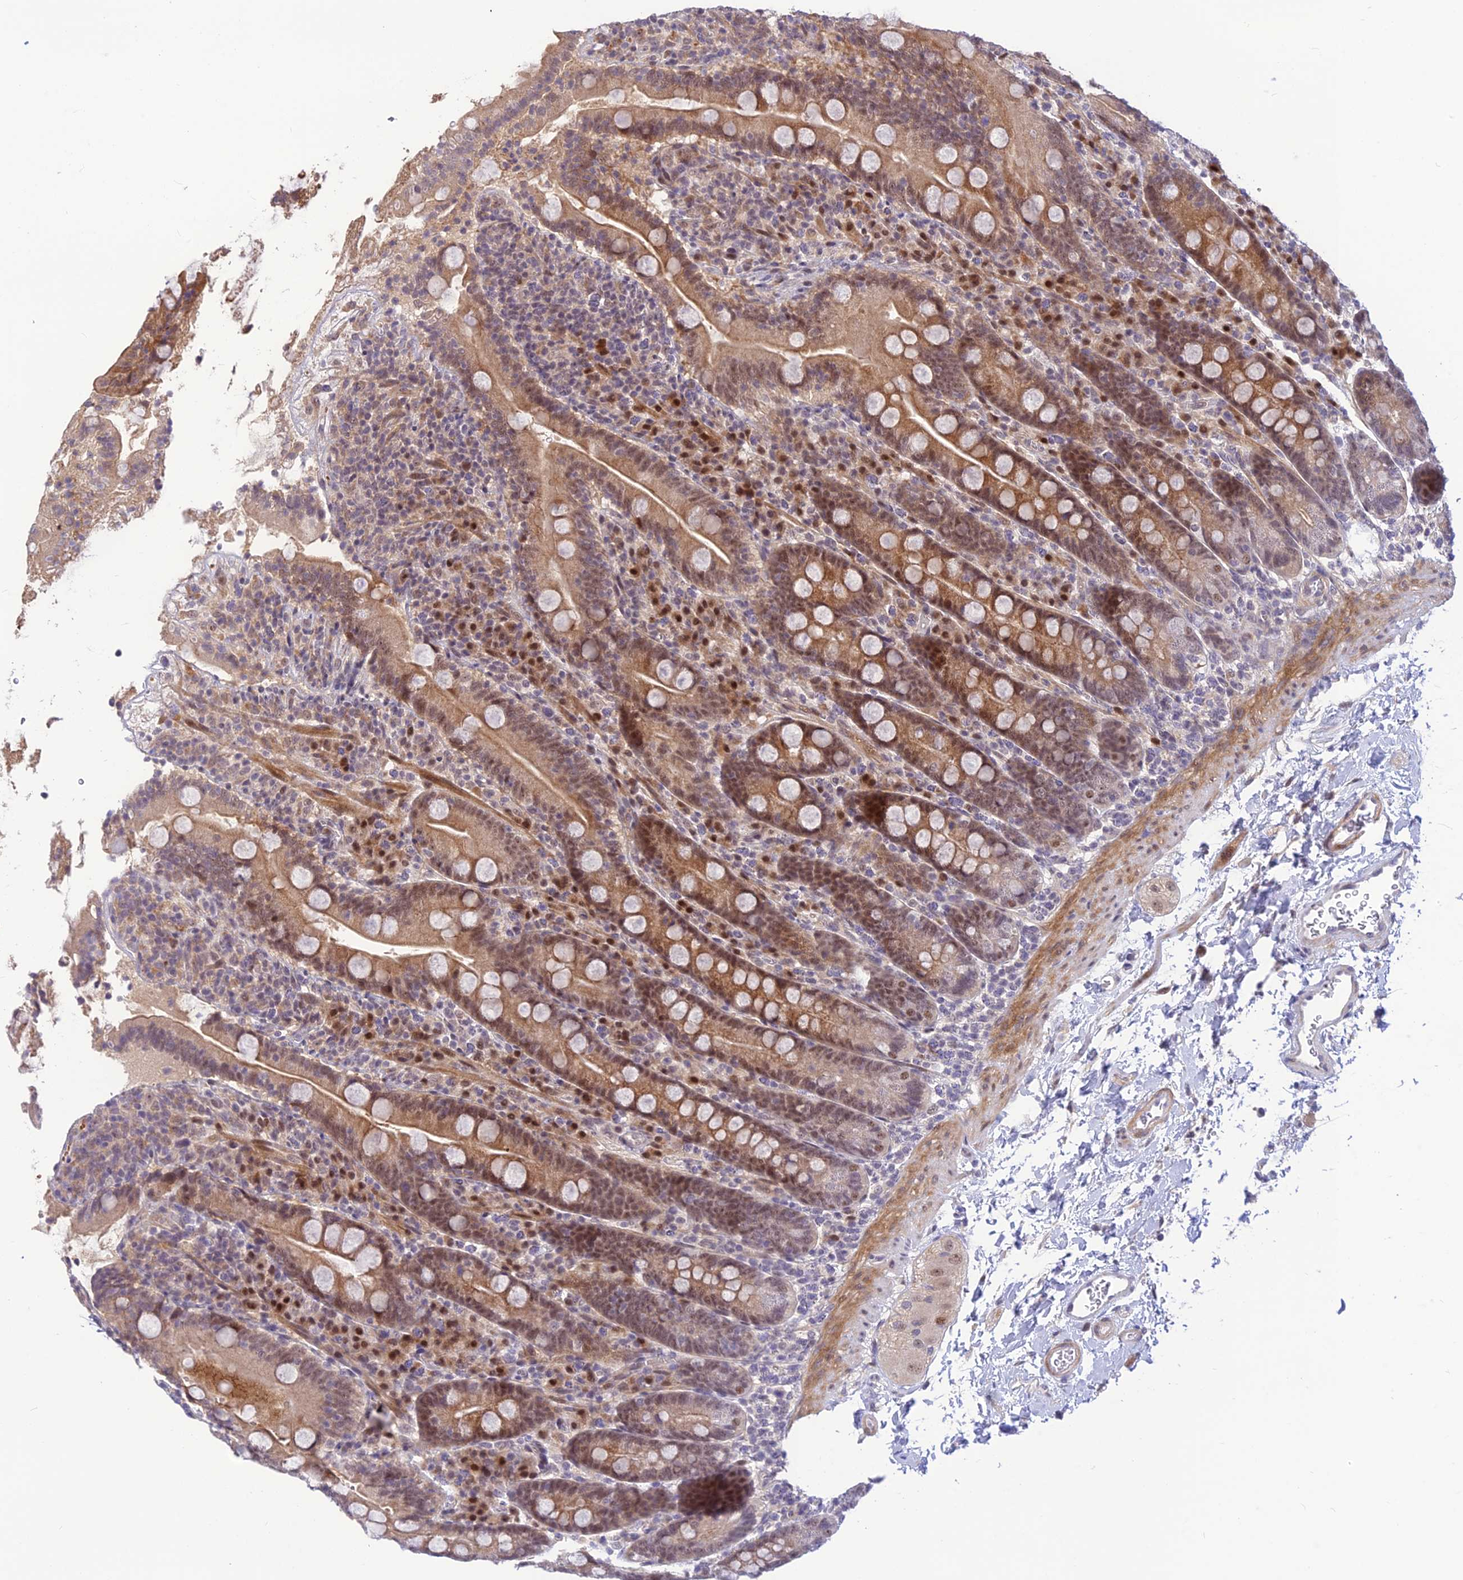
{"staining": {"intensity": "moderate", "quantity": ">75%", "location": "cytoplasmic/membranous,nuclear"}, "tissue": "duodenum", "cell_type": "Glandular cells", "image_type": "normal", "snomed": [{"axis": "morphology", "description": "Normal tissue, NOS"}, {"axis": "topography", "description": "Duodenum"}], "caption": "Immunohistochemical staining of normal duodenum displays moderate cytoplasmic/membranous,nuclear protein positivity in approximately >75% of glandular cells. (Stains: DAB (3,3'-diaminobenzidine) in brown, nuclei in blue, Microscopy: brightfield microscopy at high magnification).", "gene": "ASPDH", "patient": {"sex": "male", "age": 35}}